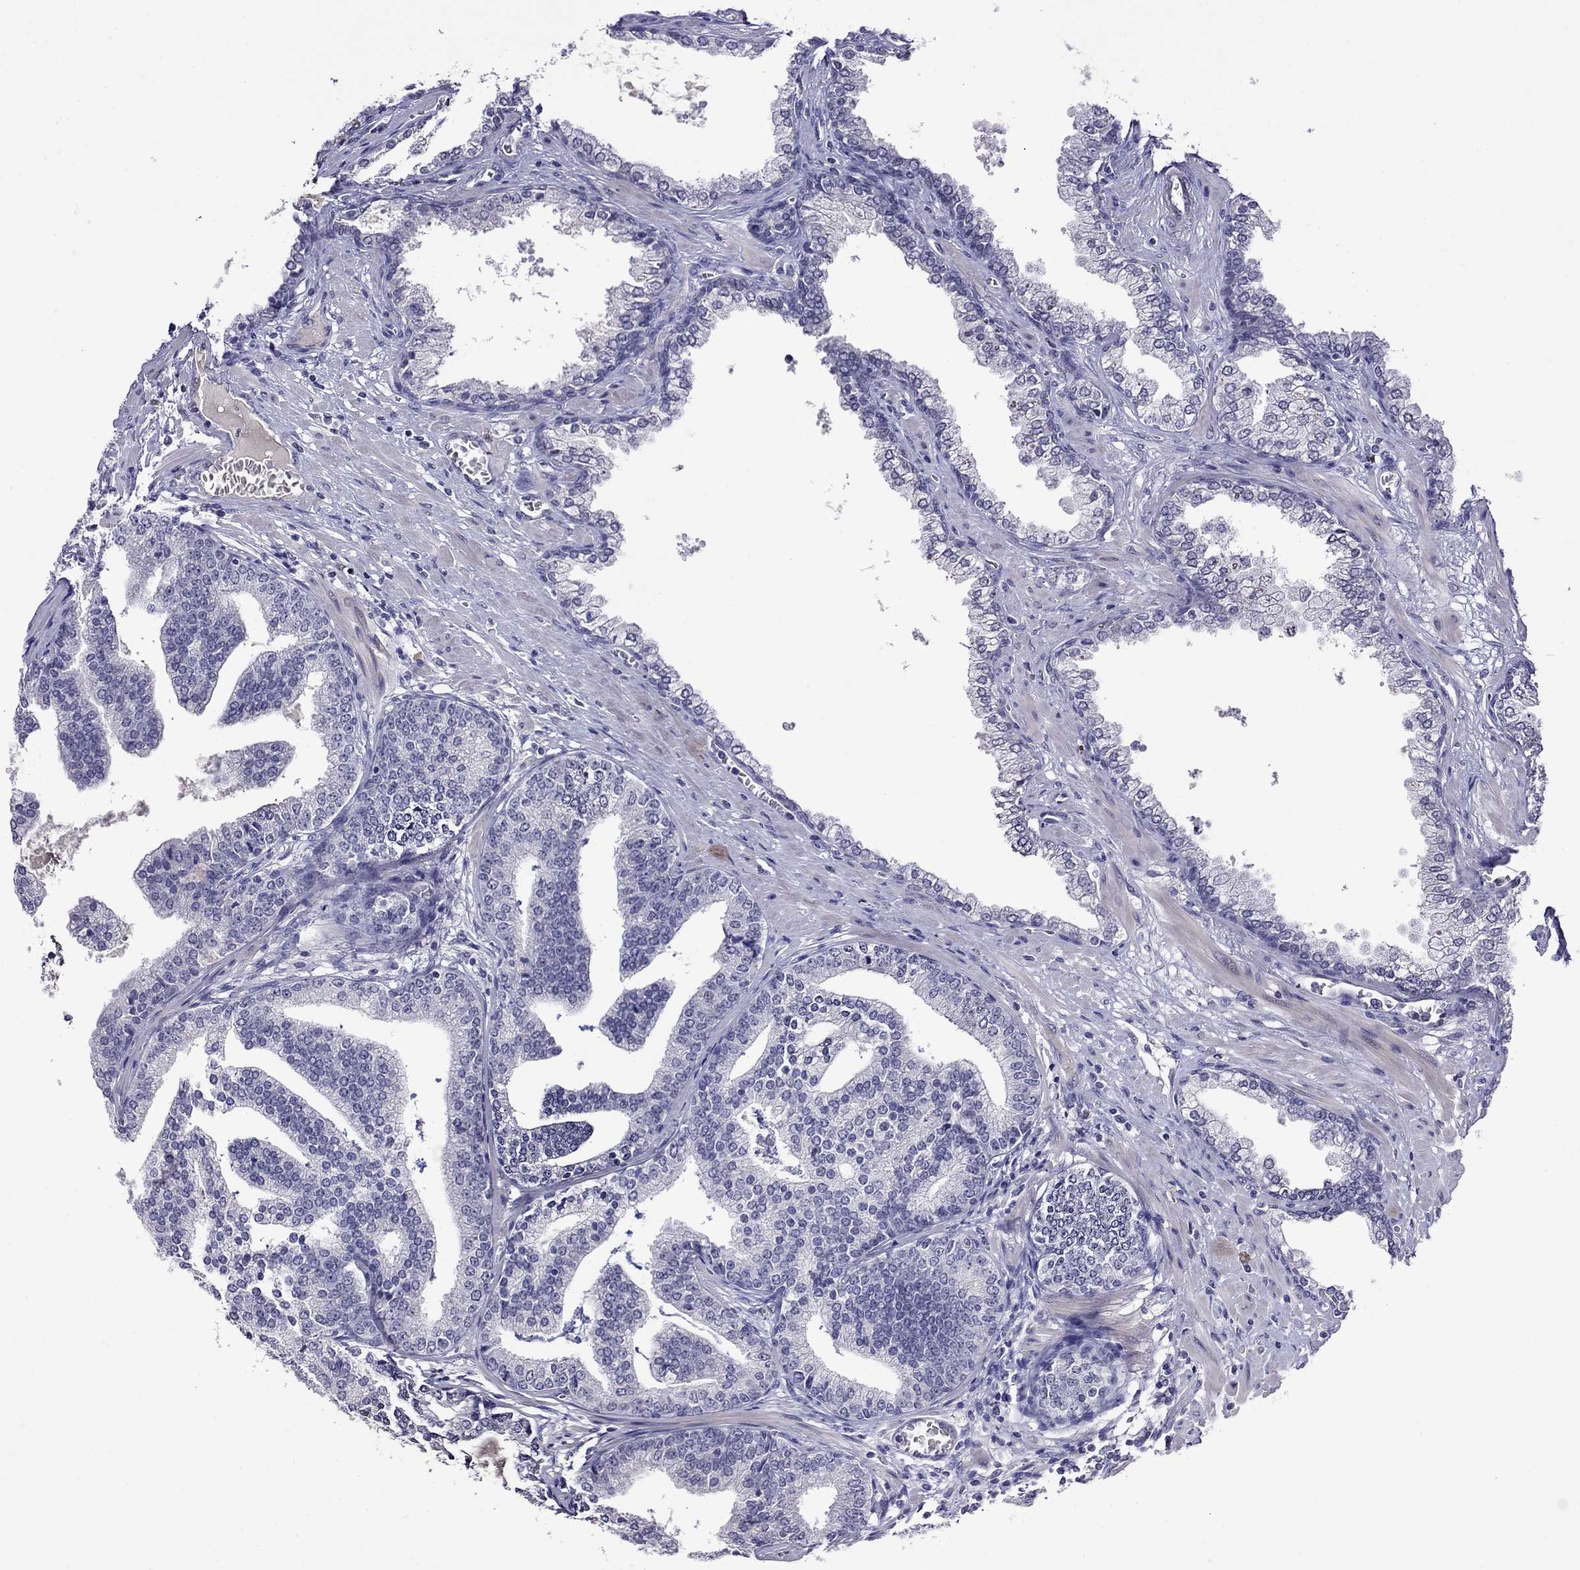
{"staining": {"intensity": "negative", "quantity": "none", "location": "none"}, "tissue": "prostate cancer", "cell_type": "Tumor cells", "image_type": "cancer", "snomed": [{"axis": "morphology", "description": "Adenocarcinoma, NOS"}, {"axis": "topography", "description": "Prostate"}], "caption": "An IHC image of prostate cancer is shown. There is no staining in tumor cells of prostate cancer.", "gene": "STAR", "patient": {"sex": "male", "age": 64}}